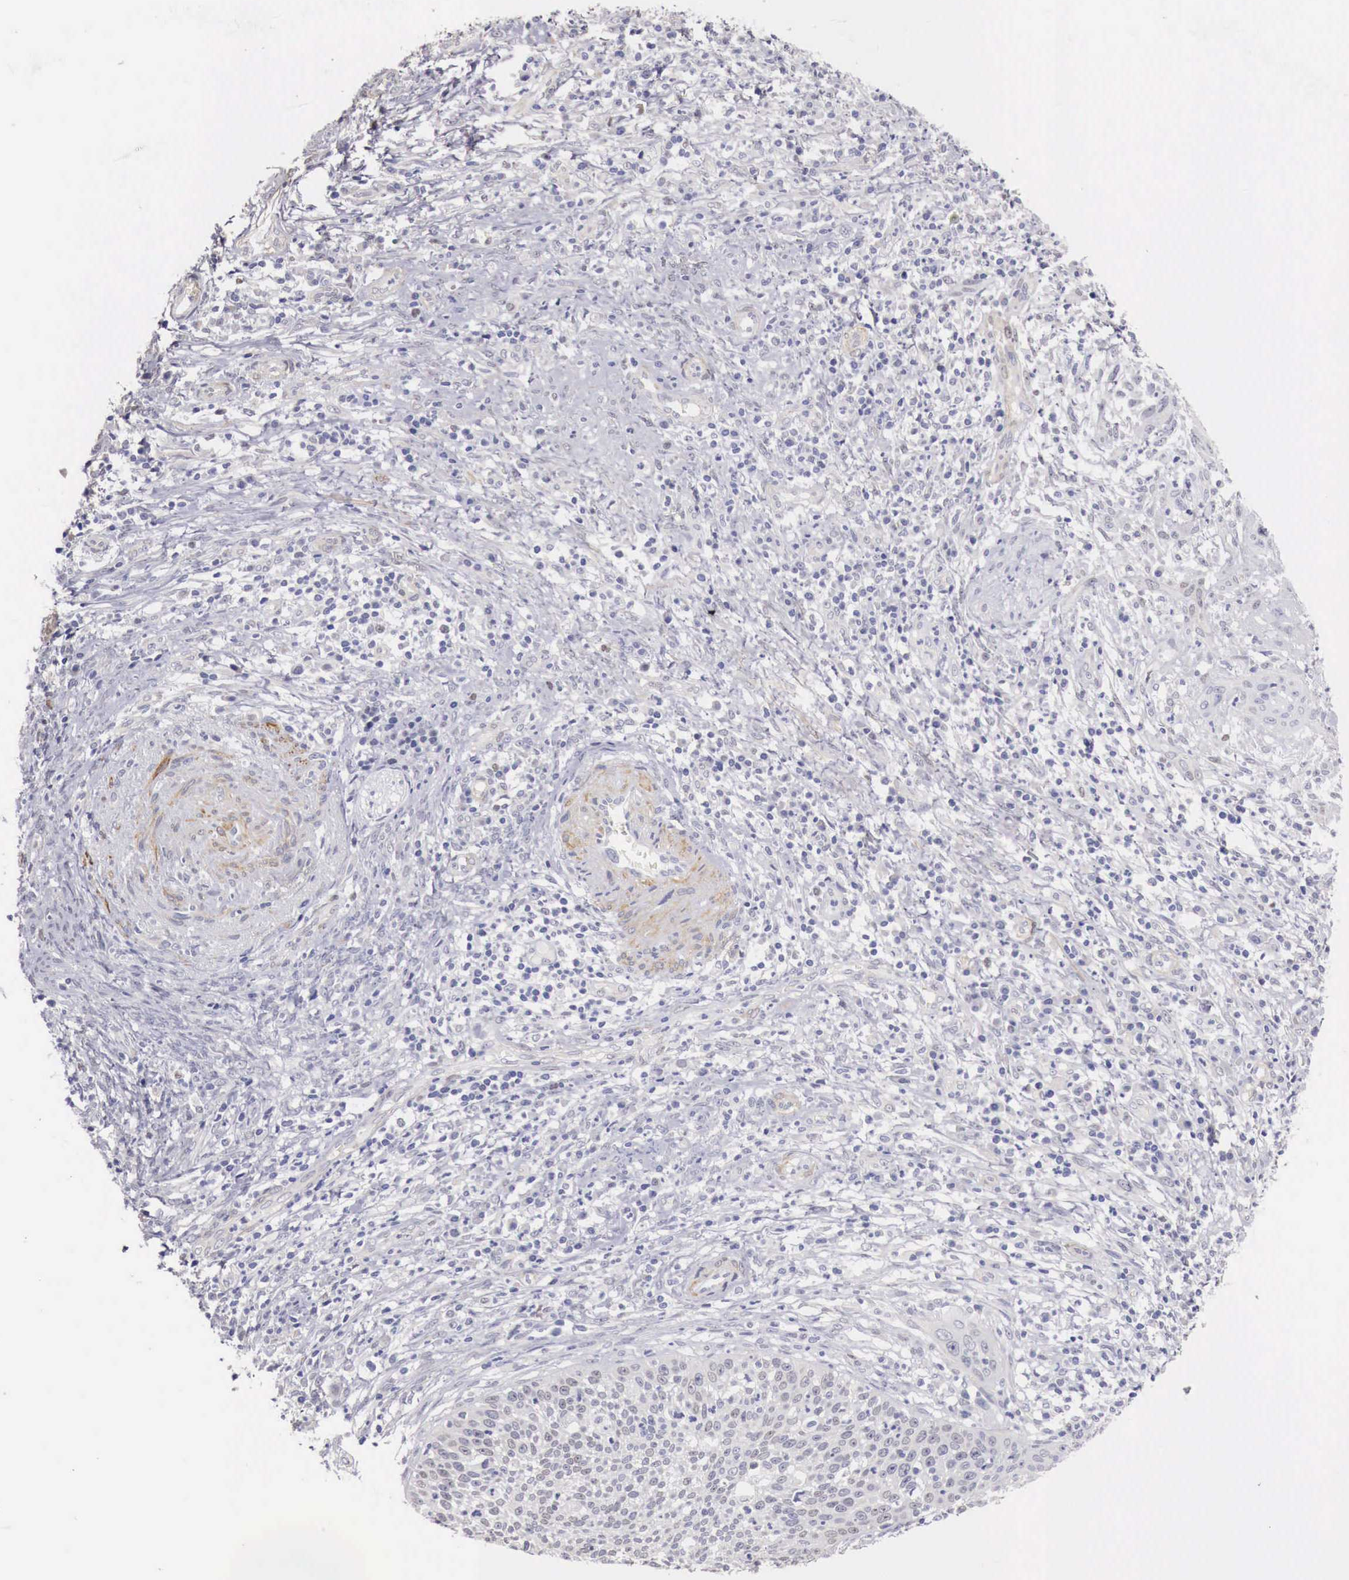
{"staining": {"intensity": "negative", "quantity": "none", "location": "none"}, "tissue": "cervical cancer", "cell_type": "Tumor cells", "image_type": "cancer", "snomed": [{"axis": "morphology", "description": "Squamous cell carcinoma, NOS"}, {"axis": "topography", "description": "Cervix"}], "caption": "Human cervical cancer (squamous cell carcinoma) stained for a protein using immunohistochemistry (IHC) shows no staining in tumor cells.", "gene": "ENOX2", "patient": {"sex": "female", "age": 41}}